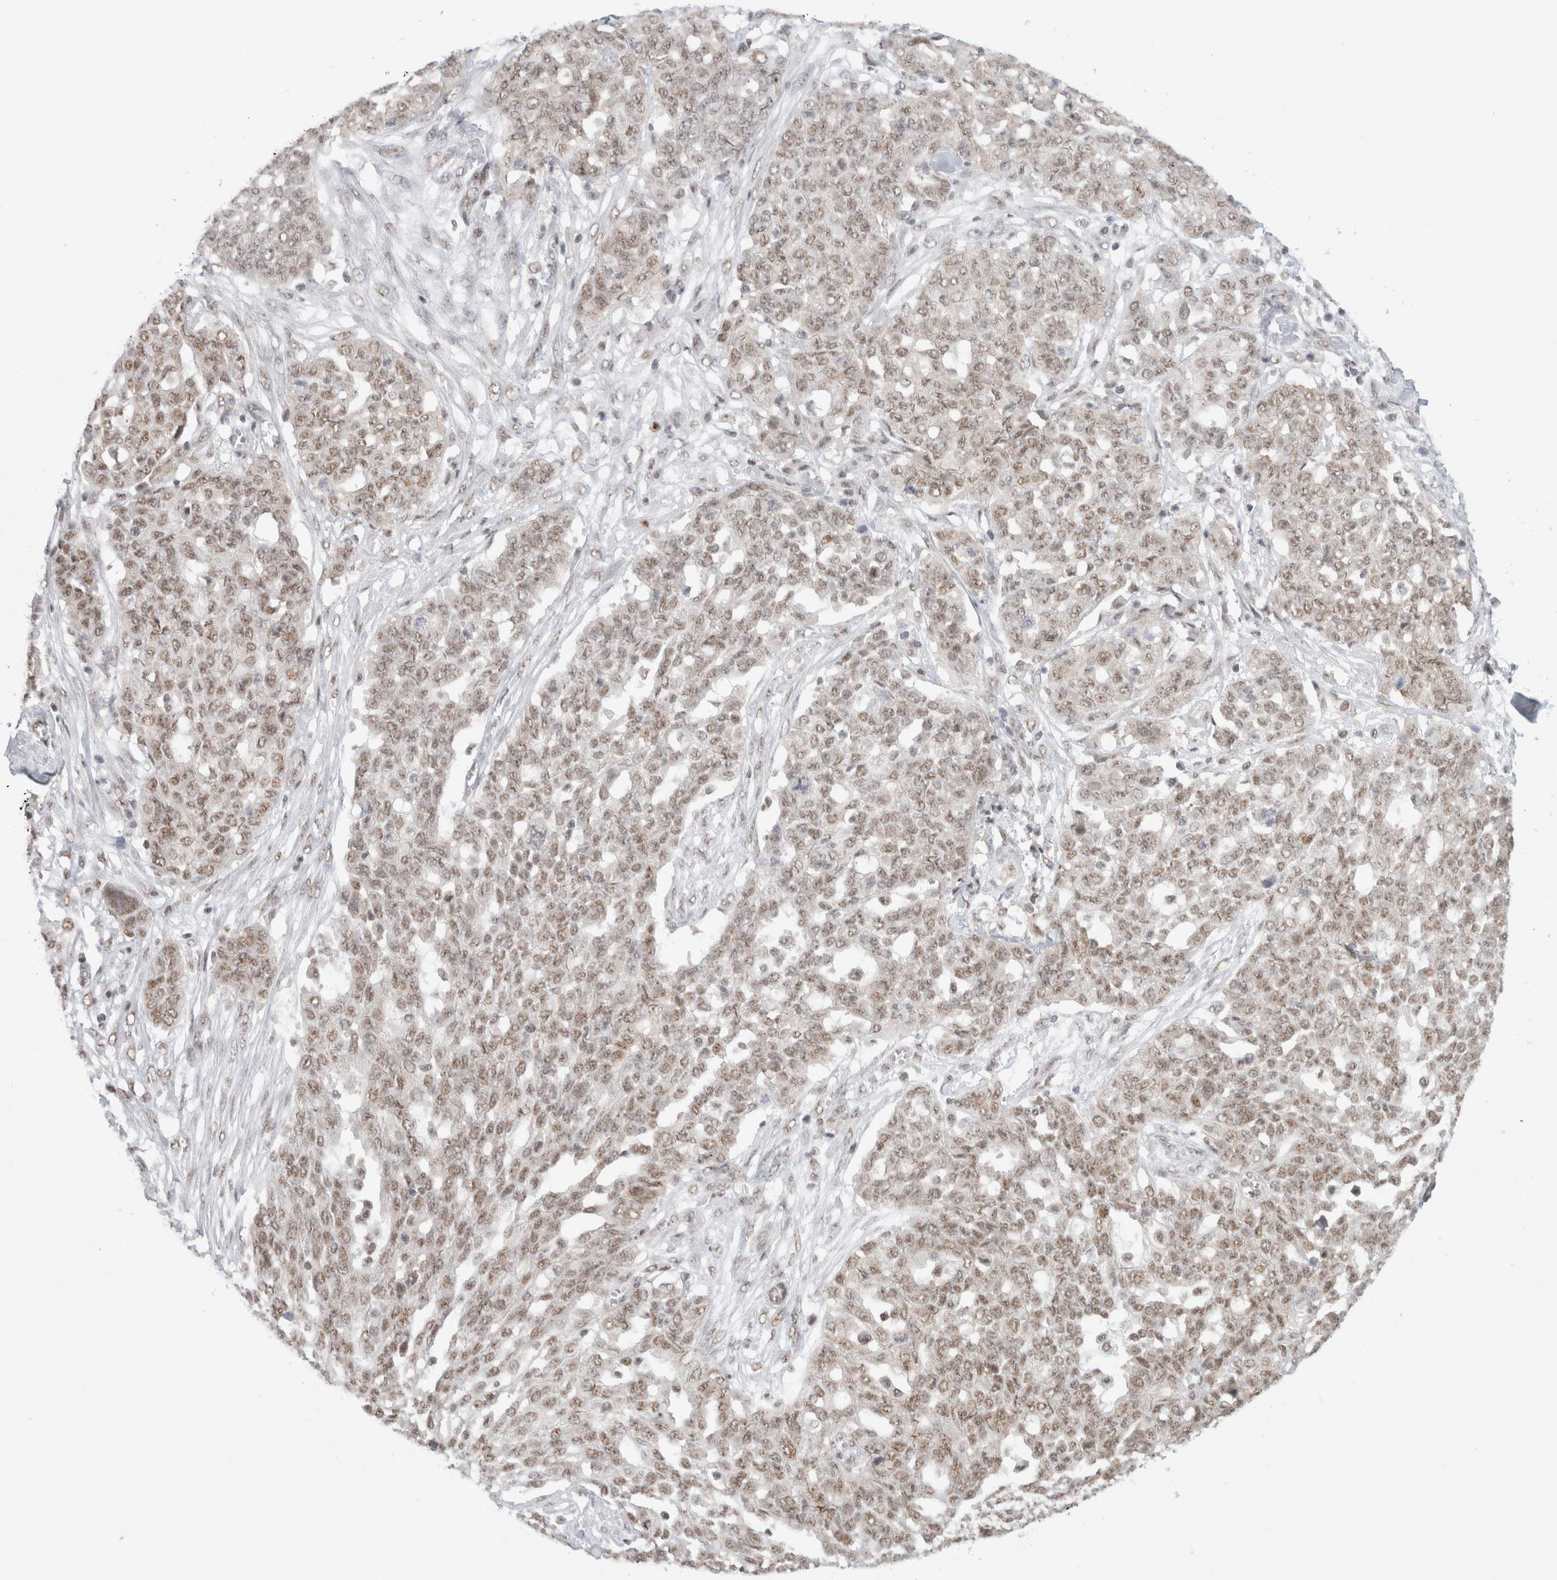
{"staining": {"intensity": "weak", "quantity": ">75%", "location": "nuclear"}, "tissue": "ovarian cancer", "cell_type": "Tumor cells", "image_type": "cancer", "snomed": [{"axis": "morphology", "description": "Cystadenocarcinoma, serous, NOS"}, {"axis": "topography", "description": "Soft tissue"}, {"axis": "topography", "description": "Ovary"}], "caption": "Immunohistochemistry staining of ovarian serous cystadenocarcinoma, which reveals low levels of weak nuclear expression in approximately >75% of tumor cells indicating weak nuclear protein staining. The staining was performed using DAB (3,3'-diaminobenzidine) (brown) for protein detection and nuclei were counterstained in hematoxylin (blue).", "gene": "TRMT12", "patient": {"sex": "female", "age": 57}}